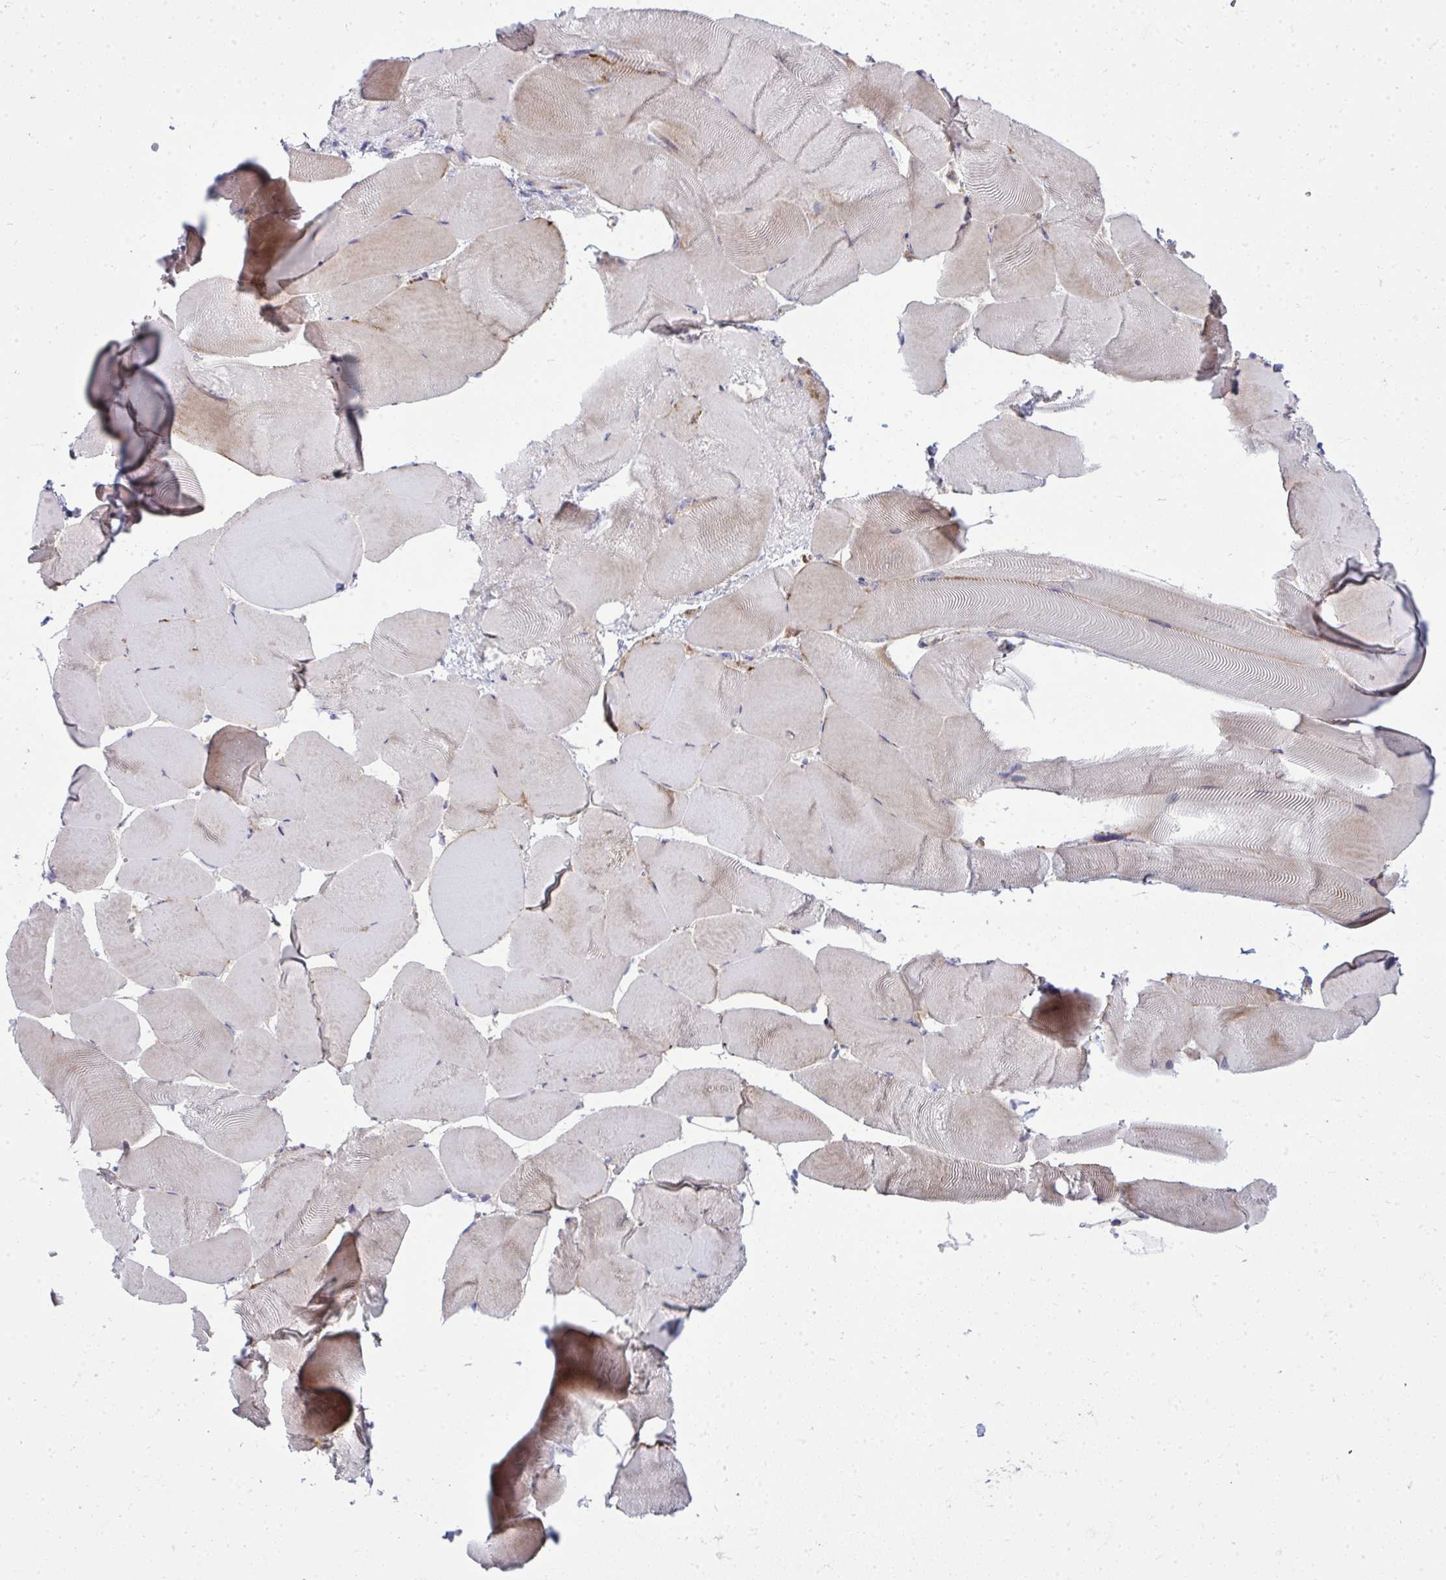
{"staining": {"intensity": "weak", "quantity": "<25%", "location": "cytoplasmic/membranous"}, "tissue": "skeletal muscle", "cell_type": "Myocytes", "image_type": "normal", "snomed": [{"axis": "morphology", "description": "Normal tissue, NOS"}, {"axis": "topography", "description": "Skeletal muscle"}], "caption": "The immunohistochemistry (IHC) histopathology image has no significant expression in myocytes of skeletal muscle. The staining was performed using DAB (3,3'-diaminobenzidine) to visualize the protein expression in brown, while the nuclei were stained in blue with hematoxylin (Magnification: 20x).", "gene": "GFPT2", "patient": {"sex": "female", "age": 64}}